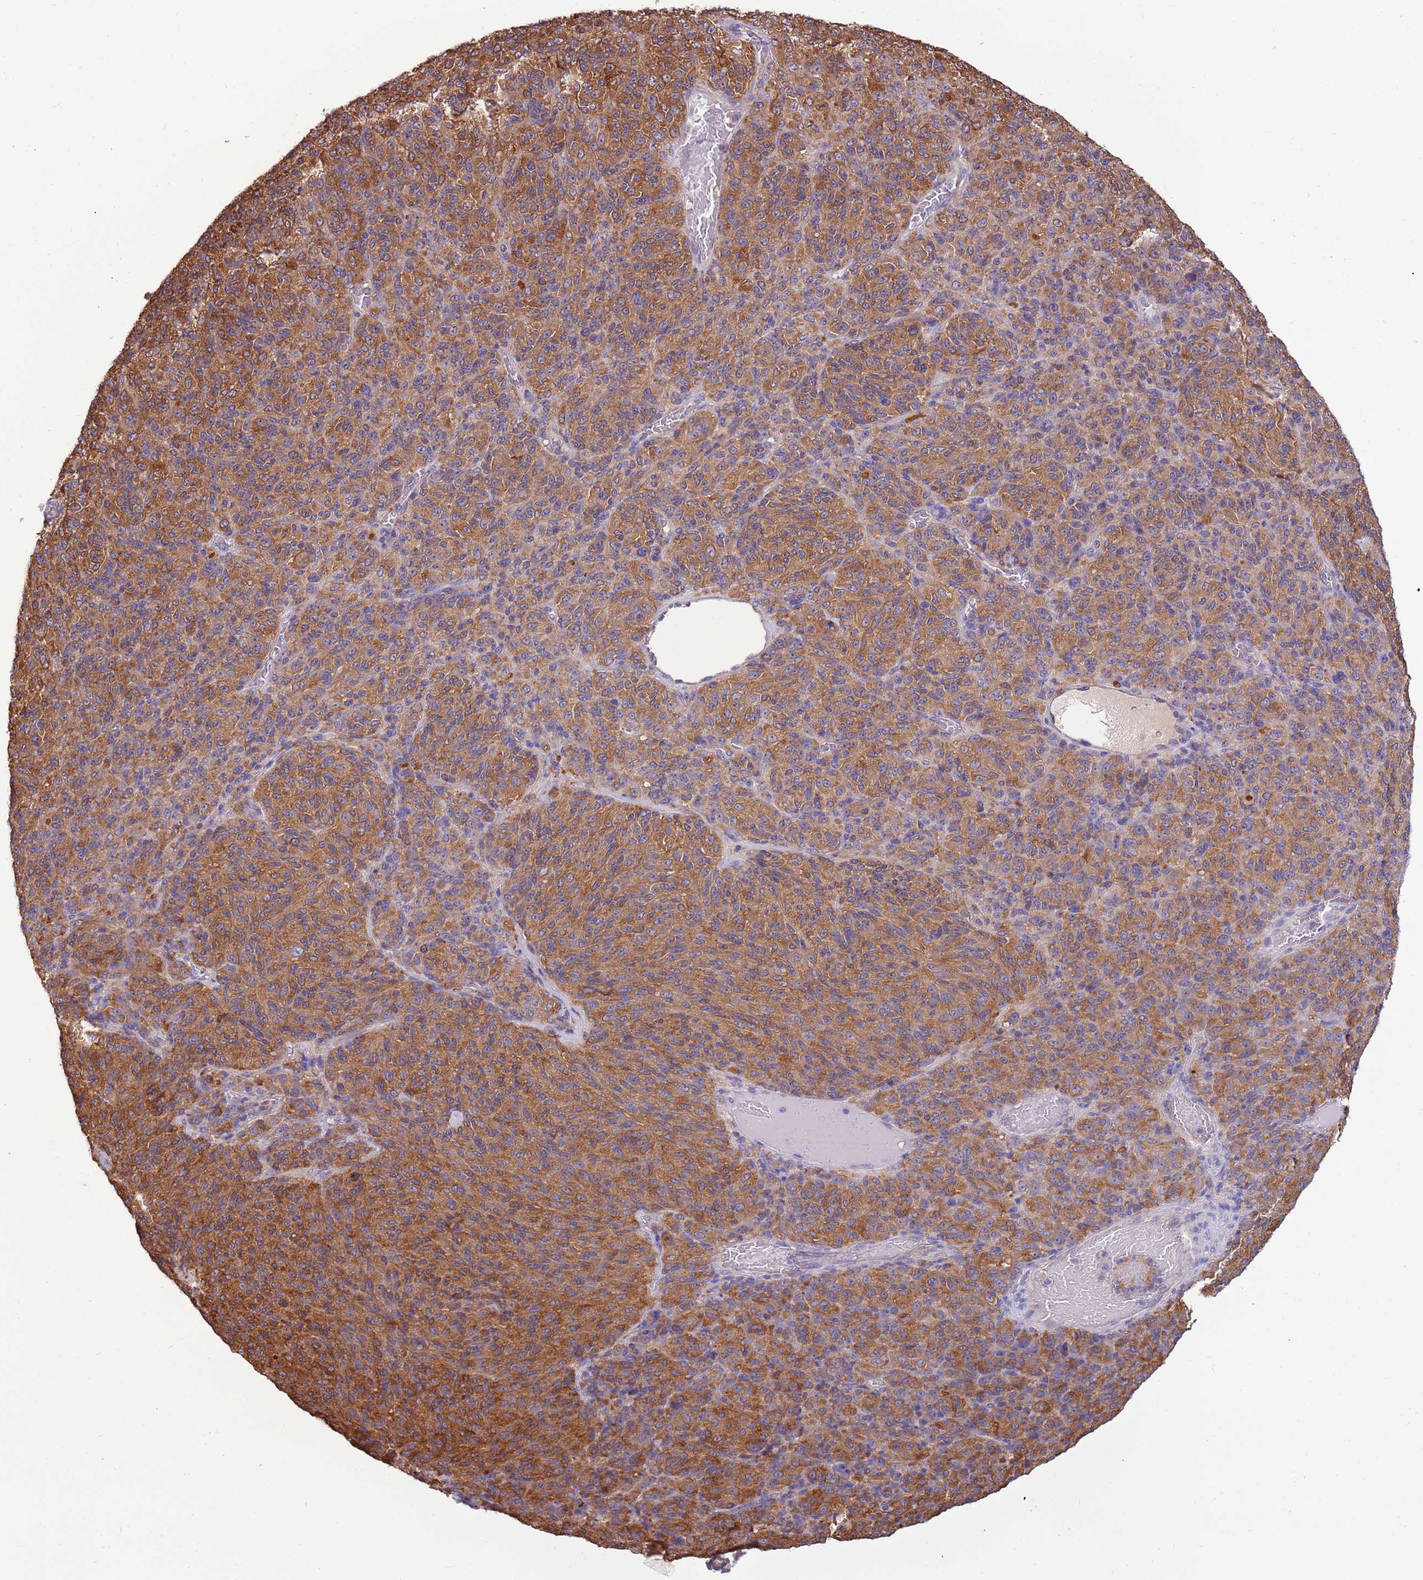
{"staining": {"intensity": "strong", "quantity": ">75%", "location": "cytoplasmic/membranous"}, "tissue": "melanoma", "cell_type": "Tumor cells", "image_type": "cancer", "snomed": [{"axis": "morphology", "description": "Malignant melanoma, Metastatic site"}, {"axis": "topography", "description": "Brain"}], "caption": "DAB (3,3'-diaminobenzidine) immunohistochemical staining of human melanoma shows strong cytoplasmic/membranous protein positivity in about >75% of tumor cells. (Brightfield microscopy of DAB IHC at high magnification).", "gene": "STIP1", "patient": {"sex": "female", "age": 56}}